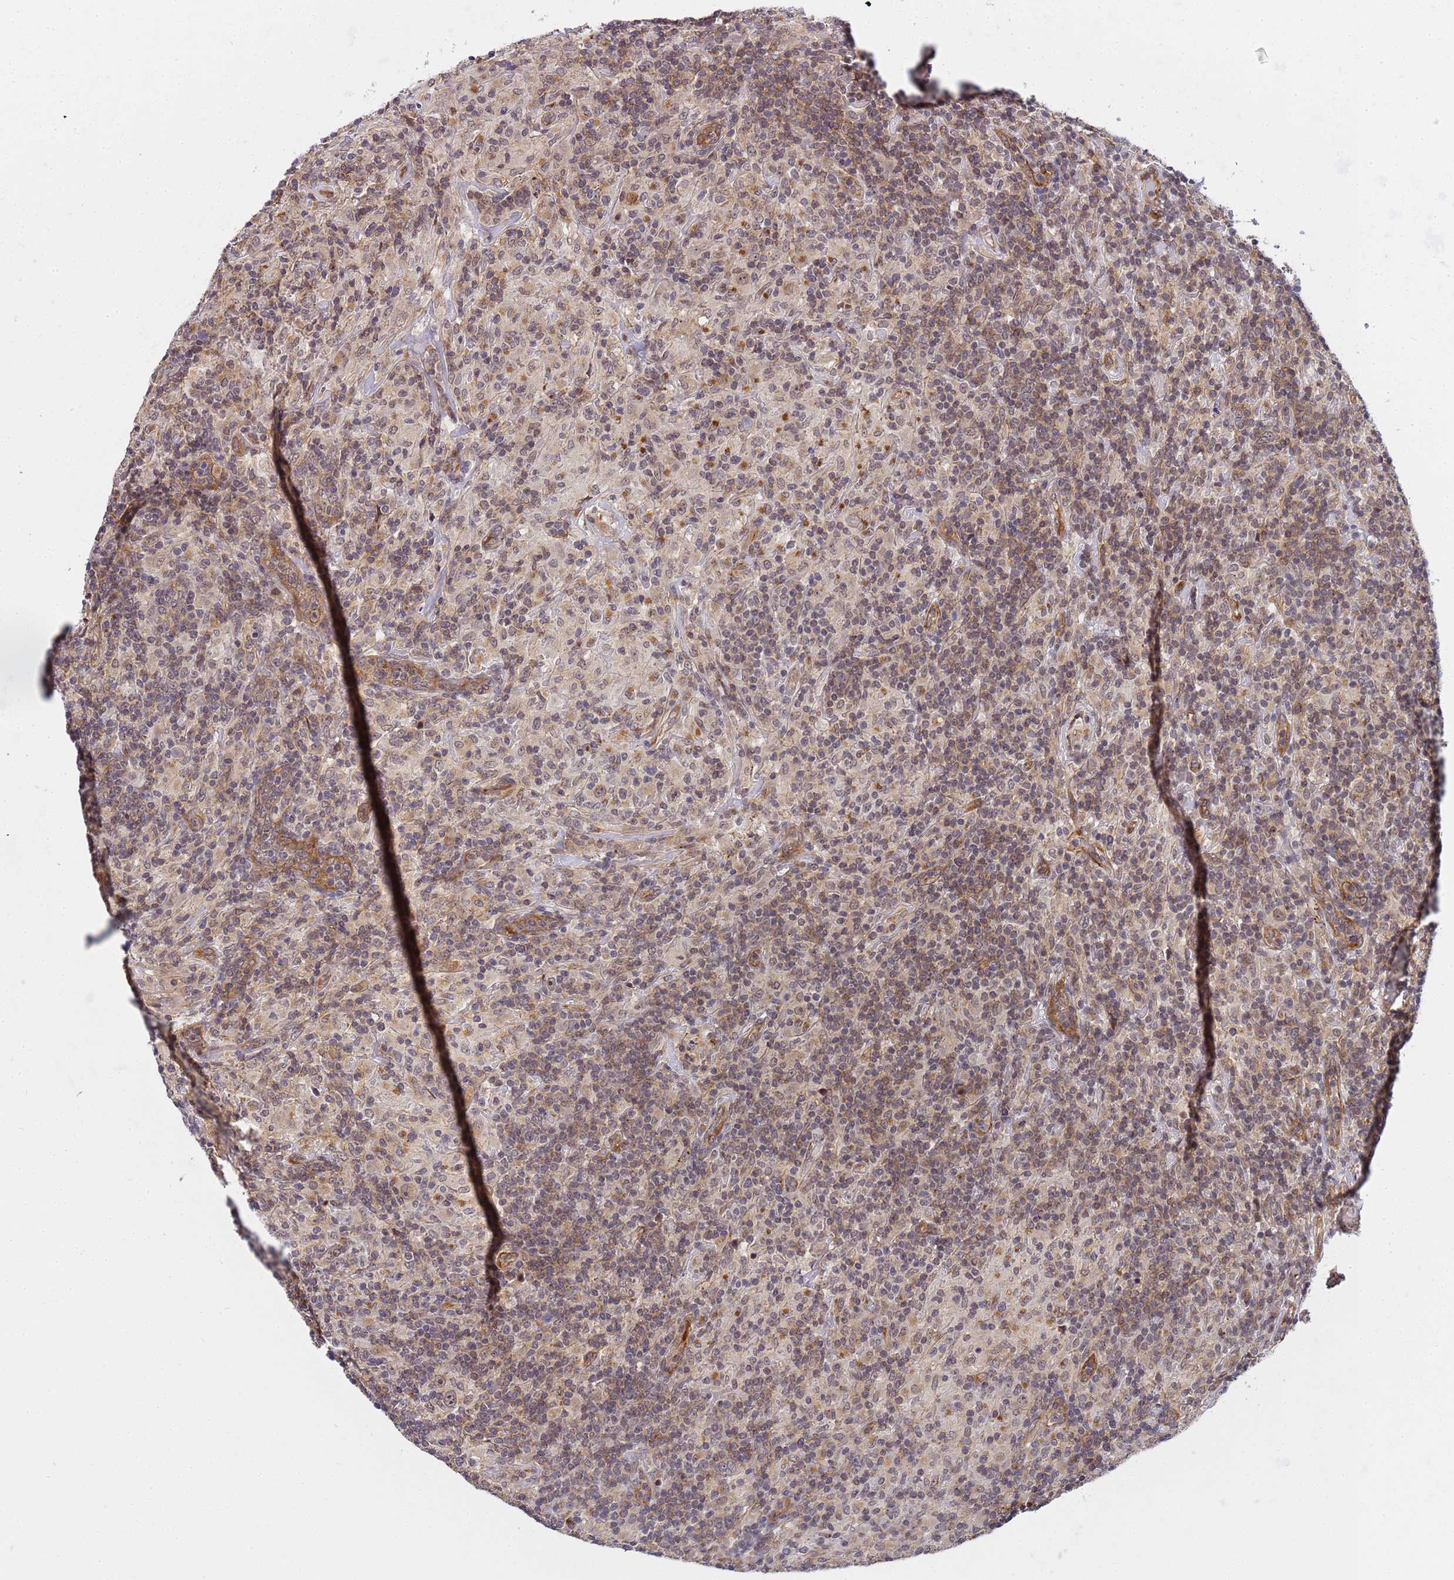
{"staining": {"intensity": "weak", "quantity": "<25%", "location": "nuclear"}, "tissue": "lymphoma", "cell_type": "Tumor cells", "image_type": "cancer", "snomed": [{"axis": "morphology", "description": "Hodgkin's disease, NOS"}, {"axis": "topography", "description": "Lymph node"}], "caption": "High magnification brightfield microscopy of lymphoma stained with DAB (3,3'-diaminobenzidine) (brown) and counterstained with hematoxylin (blue): tumor cells show no significant staining.", "gene": "EMC2", "patient": {"sex": "male", "age": 70}}